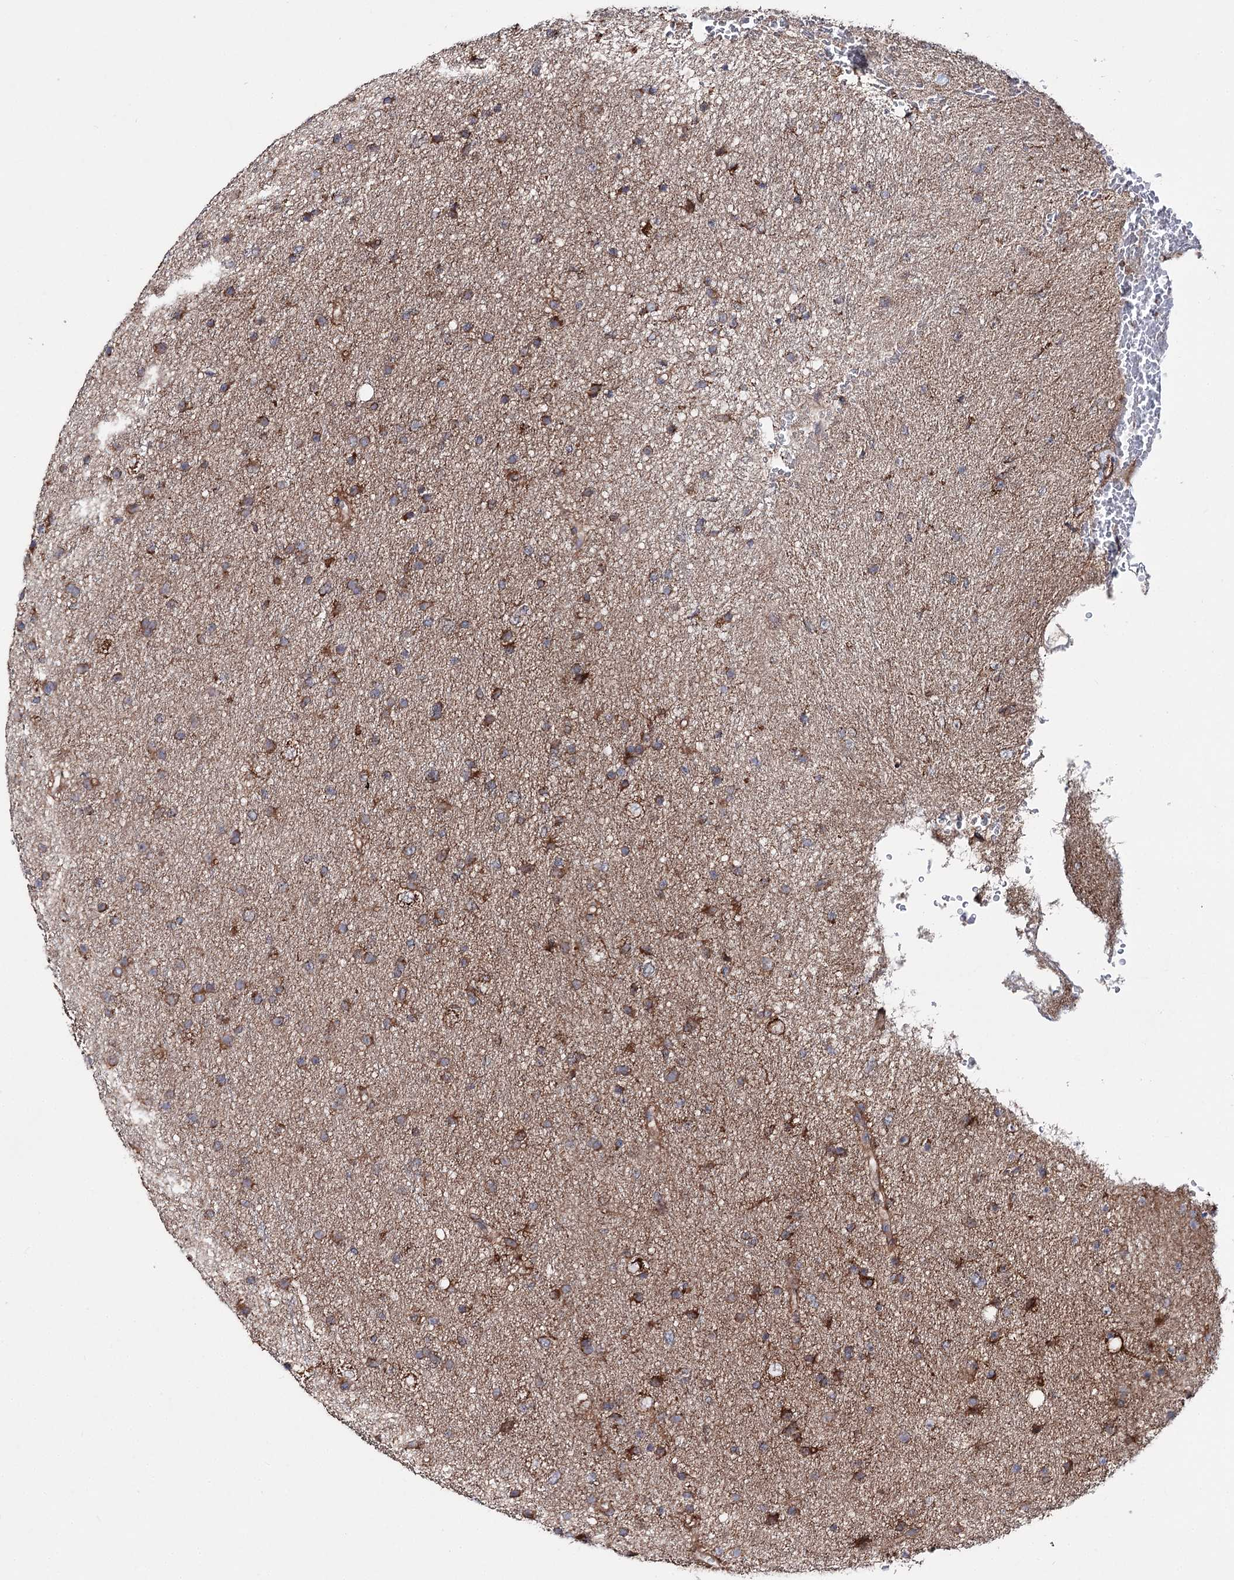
{"staining": {"intensity": "moderate", "quantity": ">75%", "location": "cytoplasmic/membranous"}, "tissue": "glioma", "cell_type": "Tumor cells", "image_type": "cancer", "snomed": [{"axis": "morphology", "description": "Glioma, malignant, Low grade"}, {"axis": "topography", "description": "Cerebral cortex"}], "caption": "A brown stain highlights moderate cytoplasmic/membranous staining of a protein in malignant glioma (low-grade) tumor cells. (DAB (3,3'-diaminobenzidine) IHC, brown staining for protein, blue staining for nuclei).", "gene": "MSANTD2", "patient": {"sex": "female", "age": 39}}